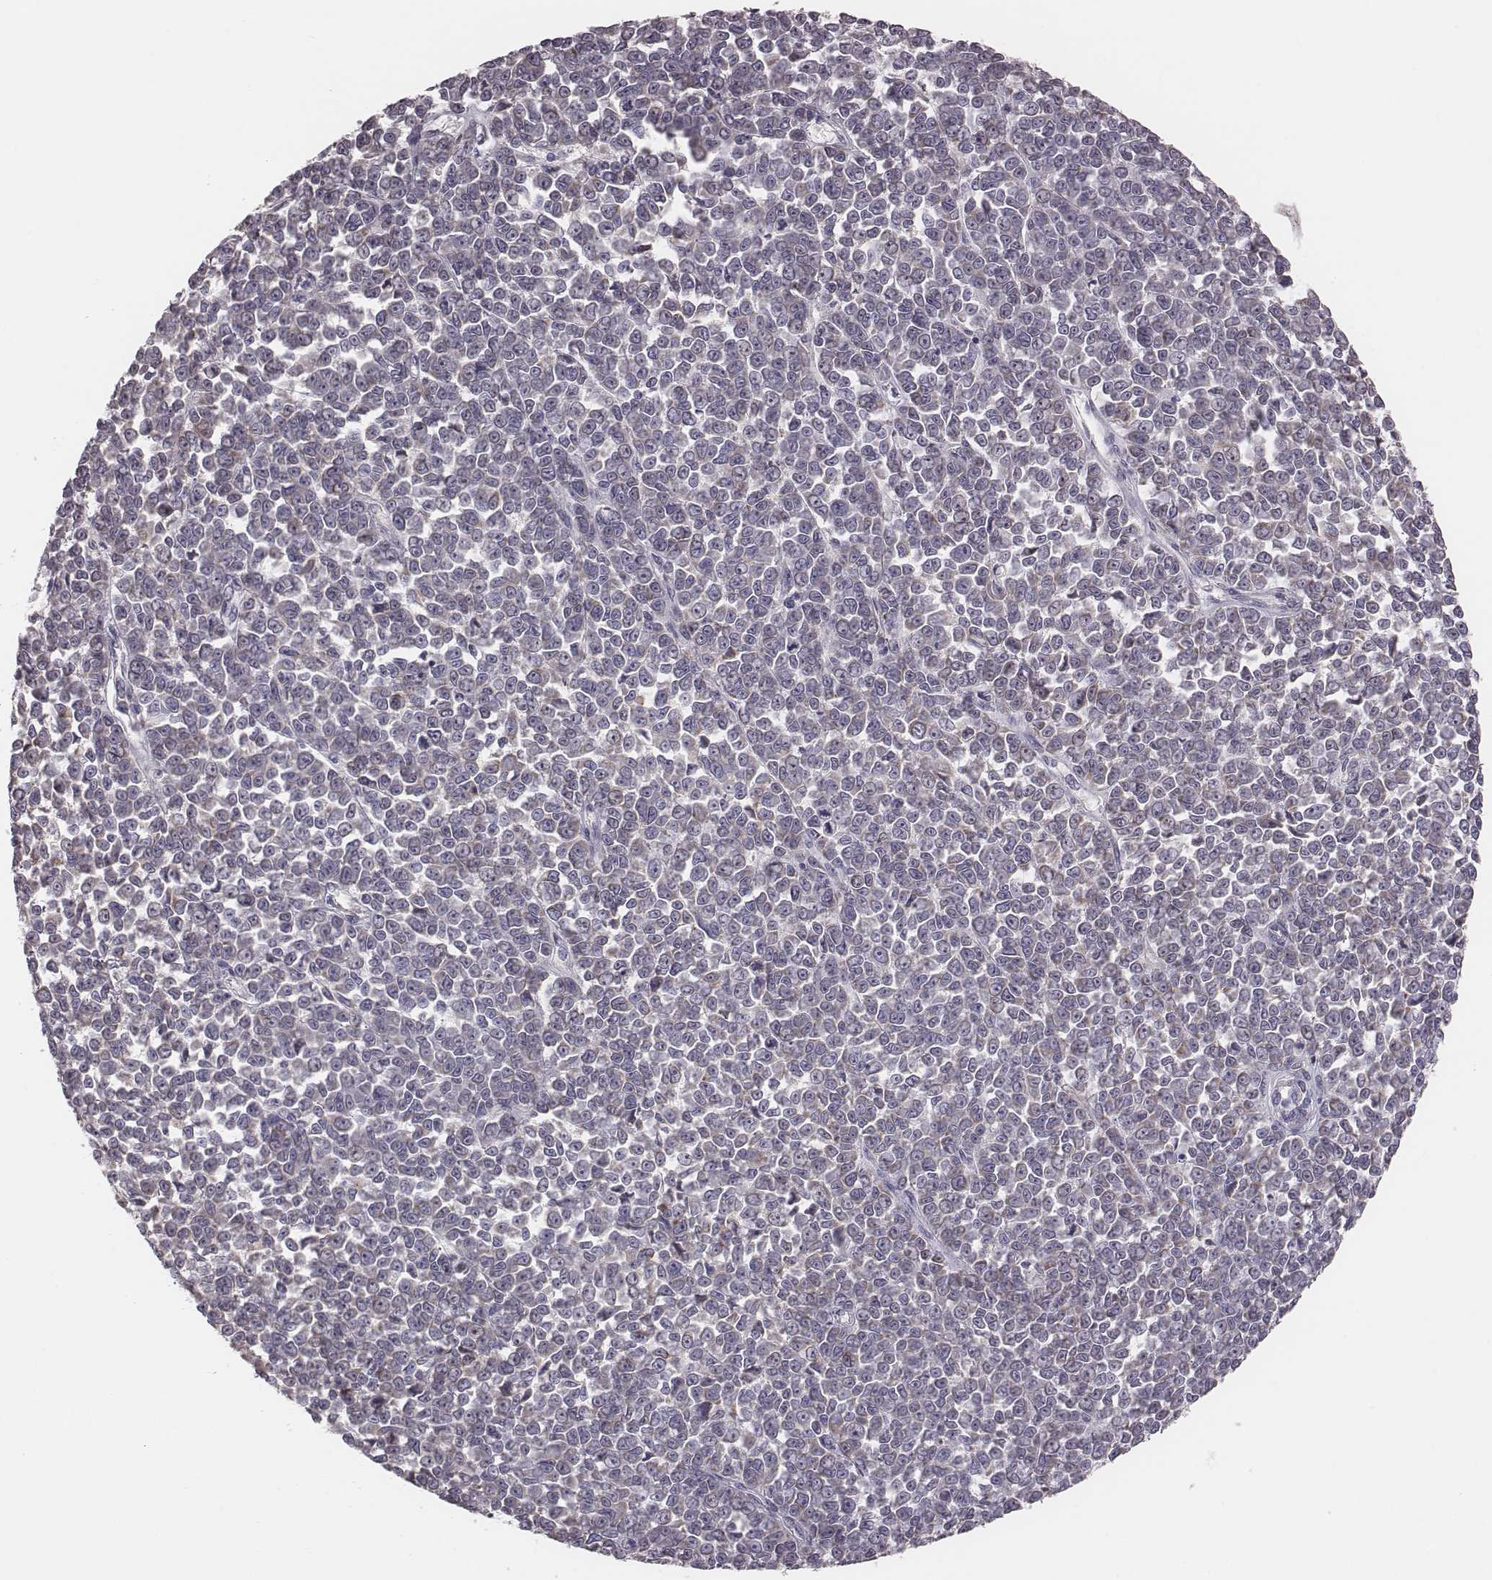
{"staining": {"intensity": "weak", "quantity": "<25%", "location": "cytoplasmic/membranous"}, "tissue": "melanoma", "cell_type": "Tumor cells", "image_type": "cancer", "snomed": [{"axis": "morphology", "description": "Malignant melanoma, NOS"}, {"axis": "topography", "description": "Skin"}], "caption": "Protein analysis of melanoma exhibits no significant positivity in tumor cells.", "gene": "MRPS27", "patient": {"sex": "female", "age": 95}}